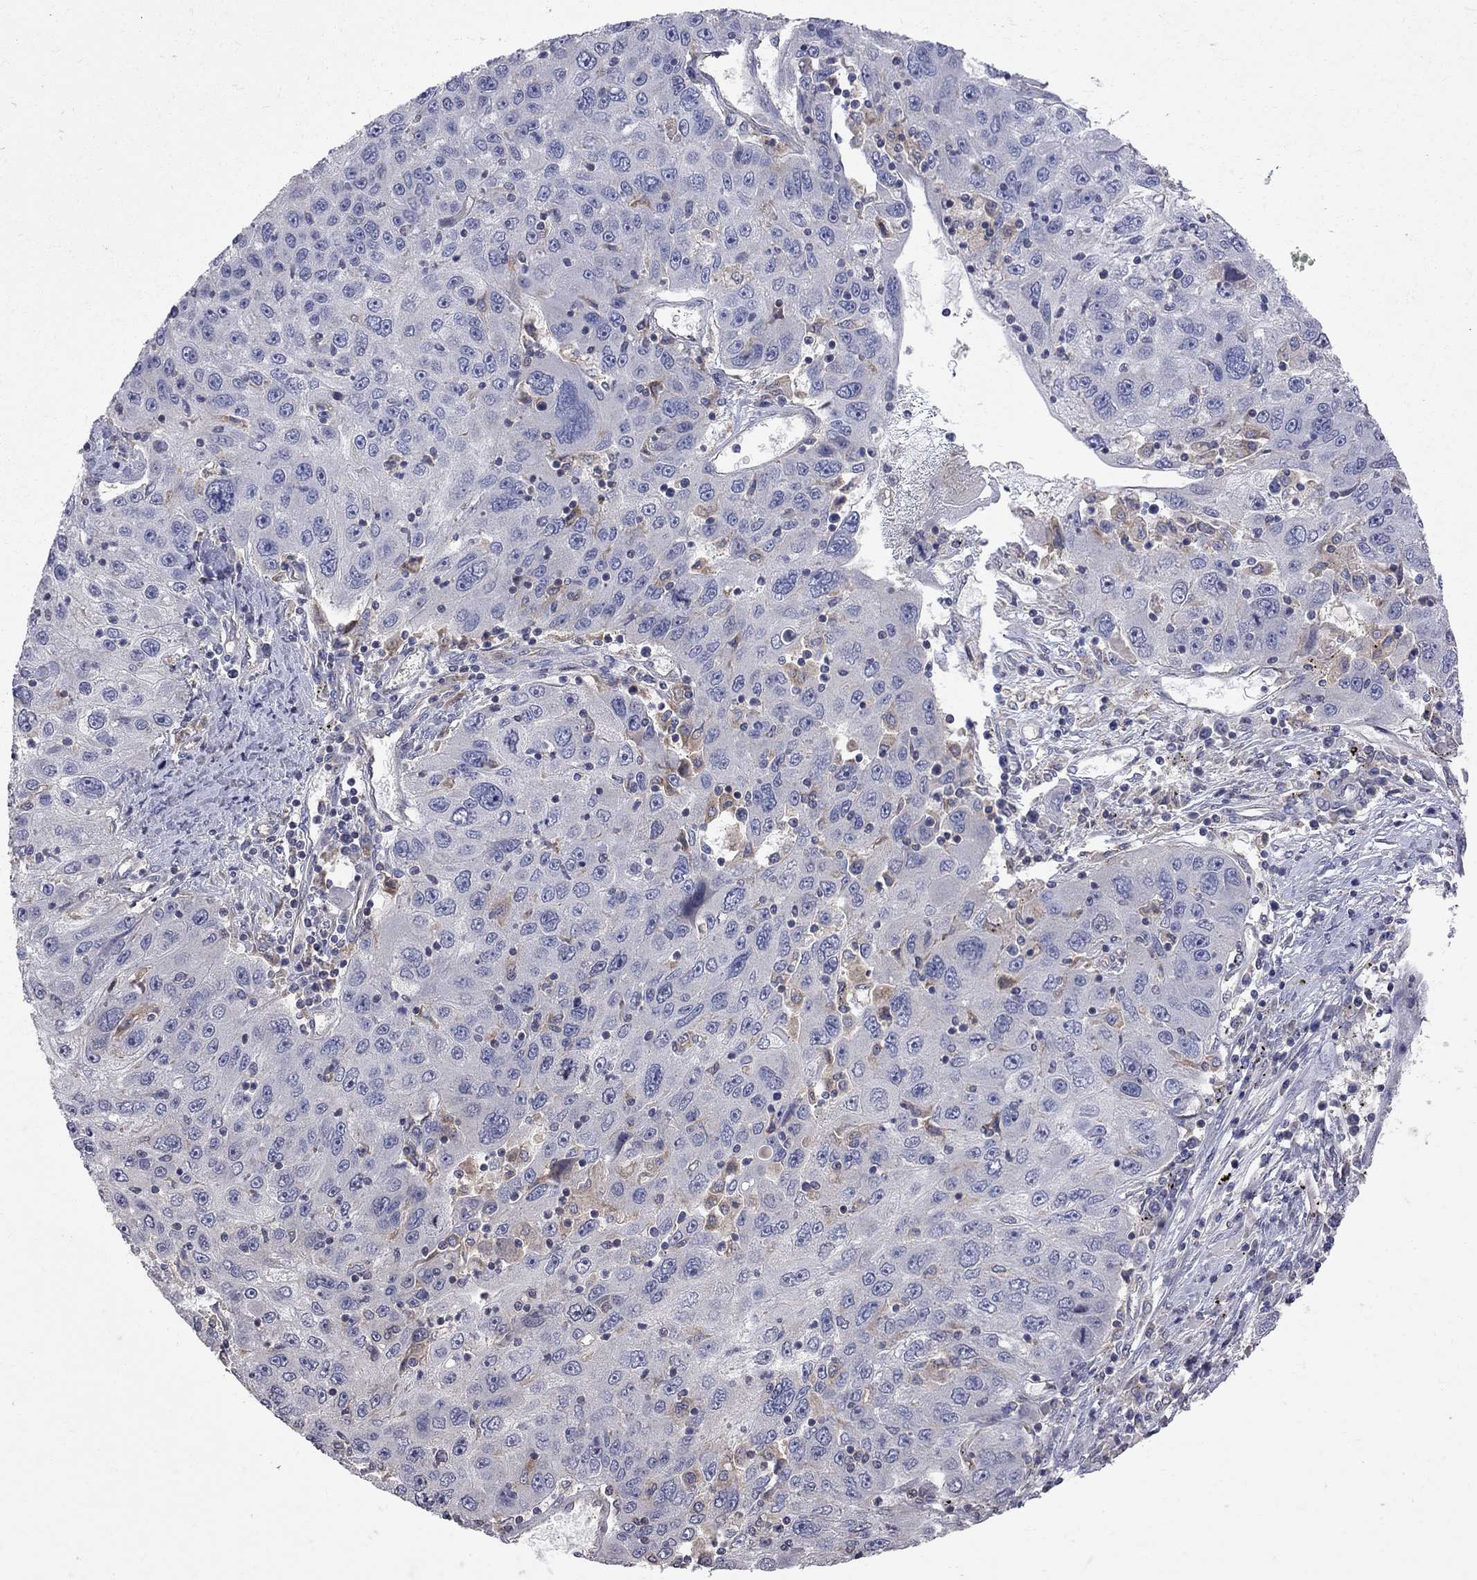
{"staining": {"intensity": "weak", "quantity": "<25%", "location": "cytoplasmic/membranous"}, "tissue": "stomach cancer", "cell_type": "Tumor cells", "image_type": "cancer", "snomed": [{"axis": "morphology", "description": "Adenocarcinoma, NOS"}, {"axis": "topography", "description": "Stomach"}], "caption": "Image shows no significant protein positivity in tumor cells of adenocarcinoma (stomach).", "gene": "ABI3", "patient": {"sex": "male", "age": 56}}